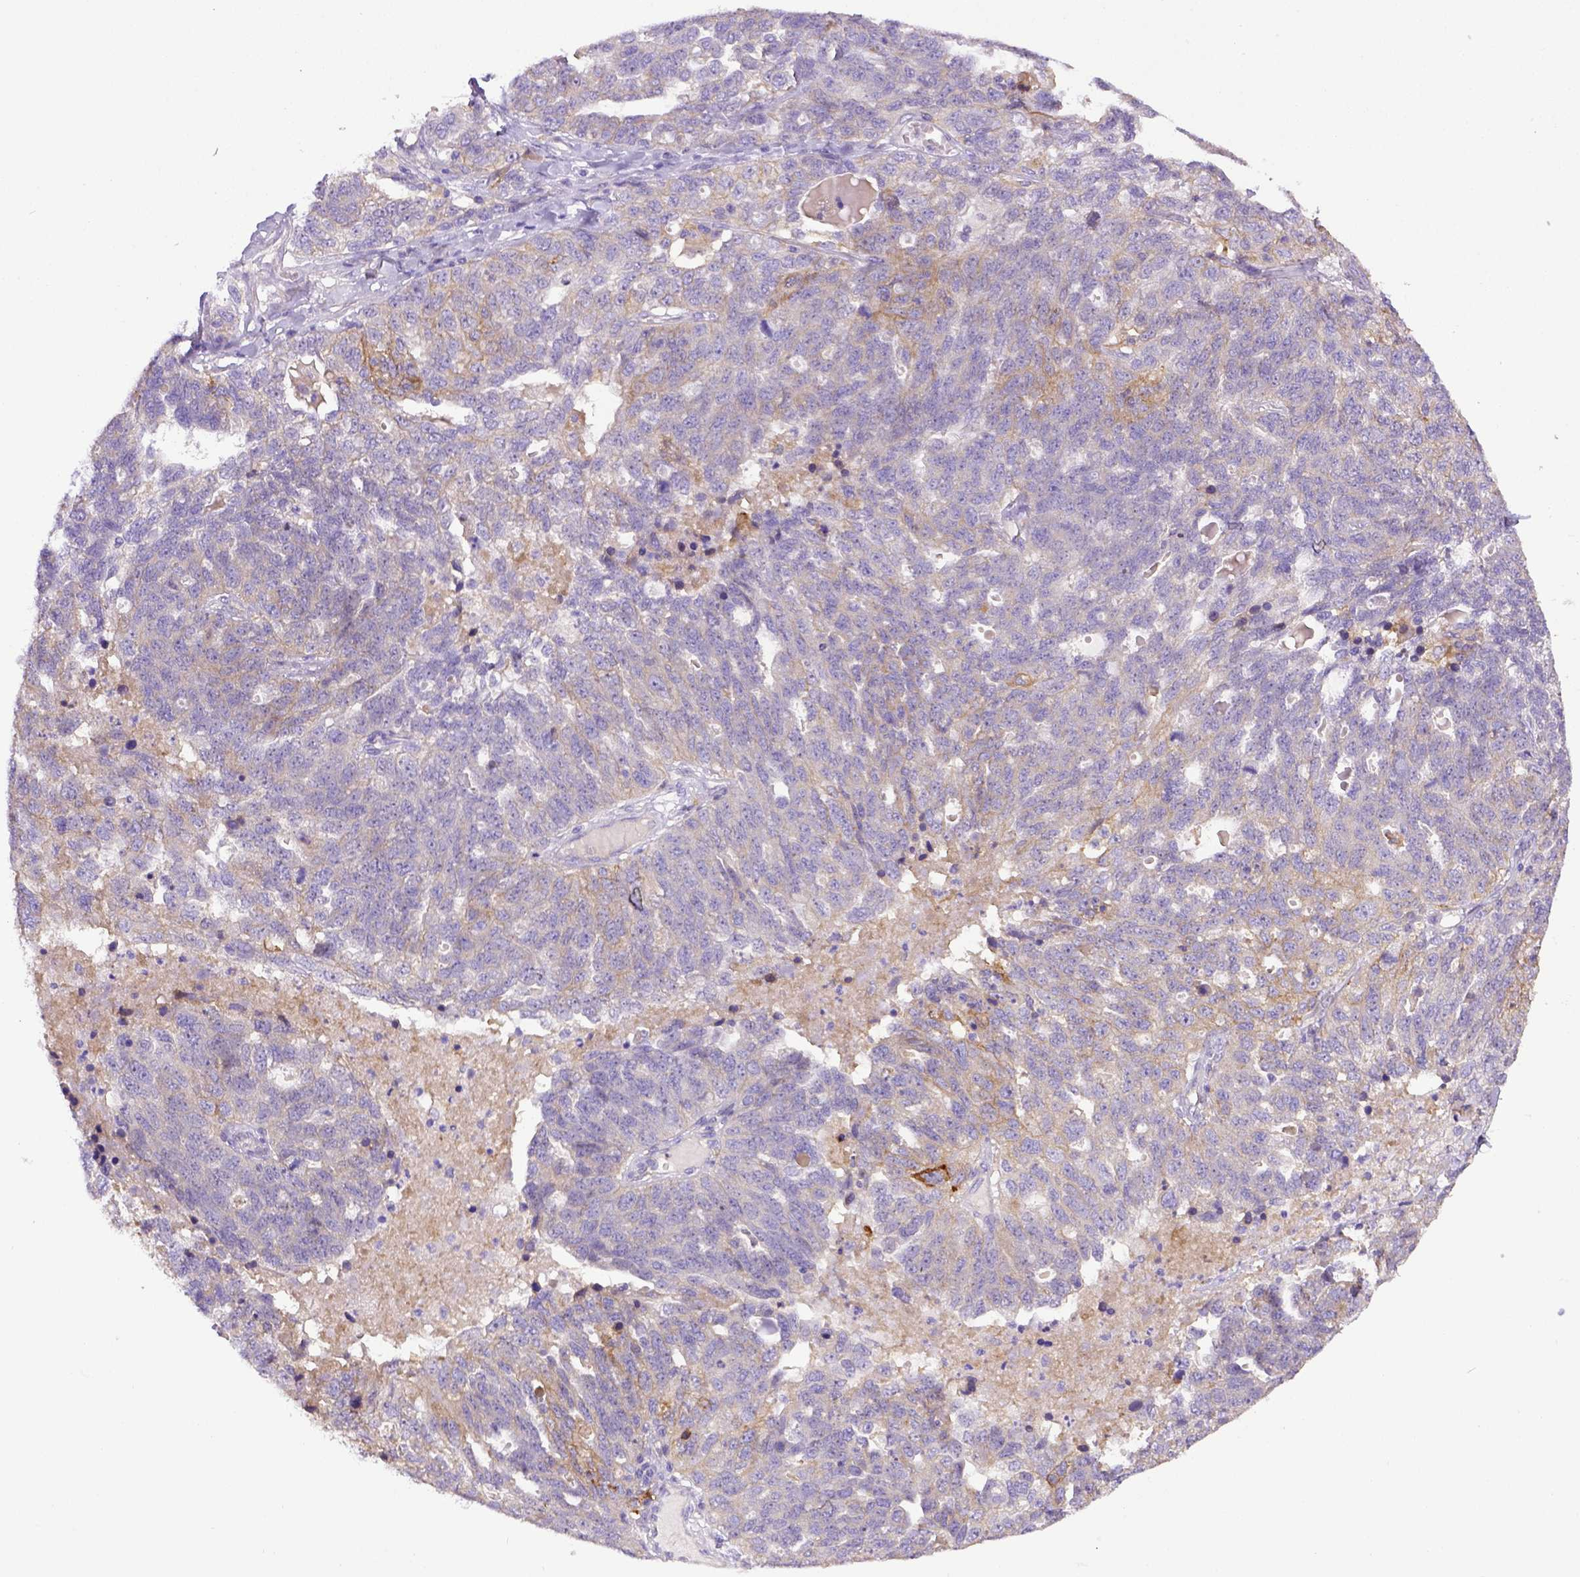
{"staining": {"intensity": "weak", "quantity": "<25%", "location": "cytoplasmic/membranous"}, "tissue": "ovarian cancer", "cell_type": "Tumor cells", "image_type": "cancer", "snomed": [{"axis": "morphology", "description": "Cystadenocarcinoma, serous, NOS"}, {"axis": "topography", "description": "Ovary"}], "caption": "Image shows no significant protein positivity in tumor cells of serous cystadenocarcinoma (ovarian).", "gene": "CD40", "patient": {"sex": "female", "age": 71}}